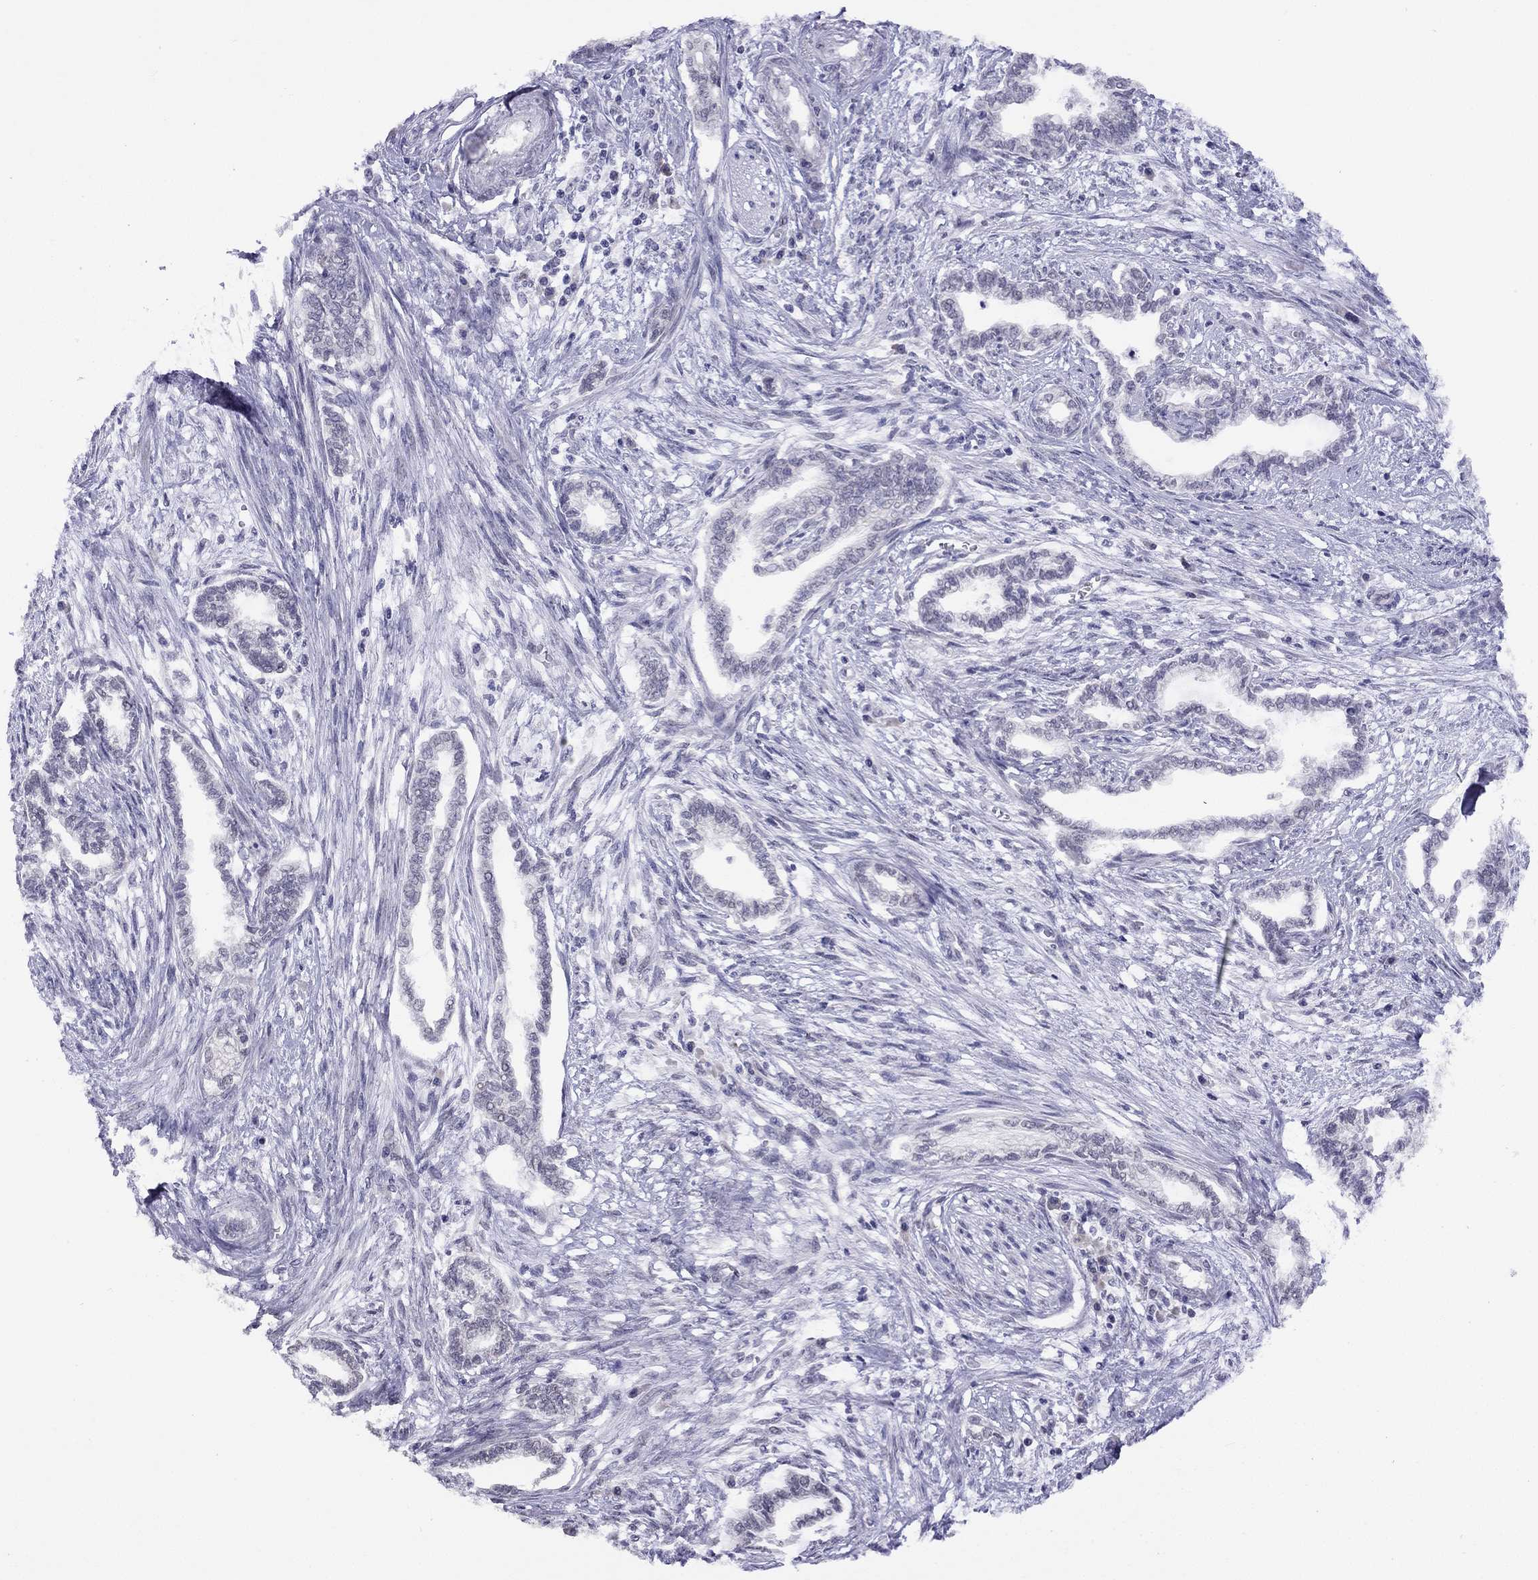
{"staining": {"intensity": "negative", "quantity": "none", "location": "none"}, "tissue": "cervical cancer", "cell_type": "Tumor cells", "image_type": "cancer", "snomed": [{"axis": "morphology", "description": "Adenocarcinoma, NOS"}, {"axis": "topography", "description": "Cervix"}], "caption": "Immunohistochemical staining of human adenocarcinoma (cervical) reveals no significant positivity in tumor cells.", "gene": "HES5", "patient": {"sex": "female", "age": 62}}